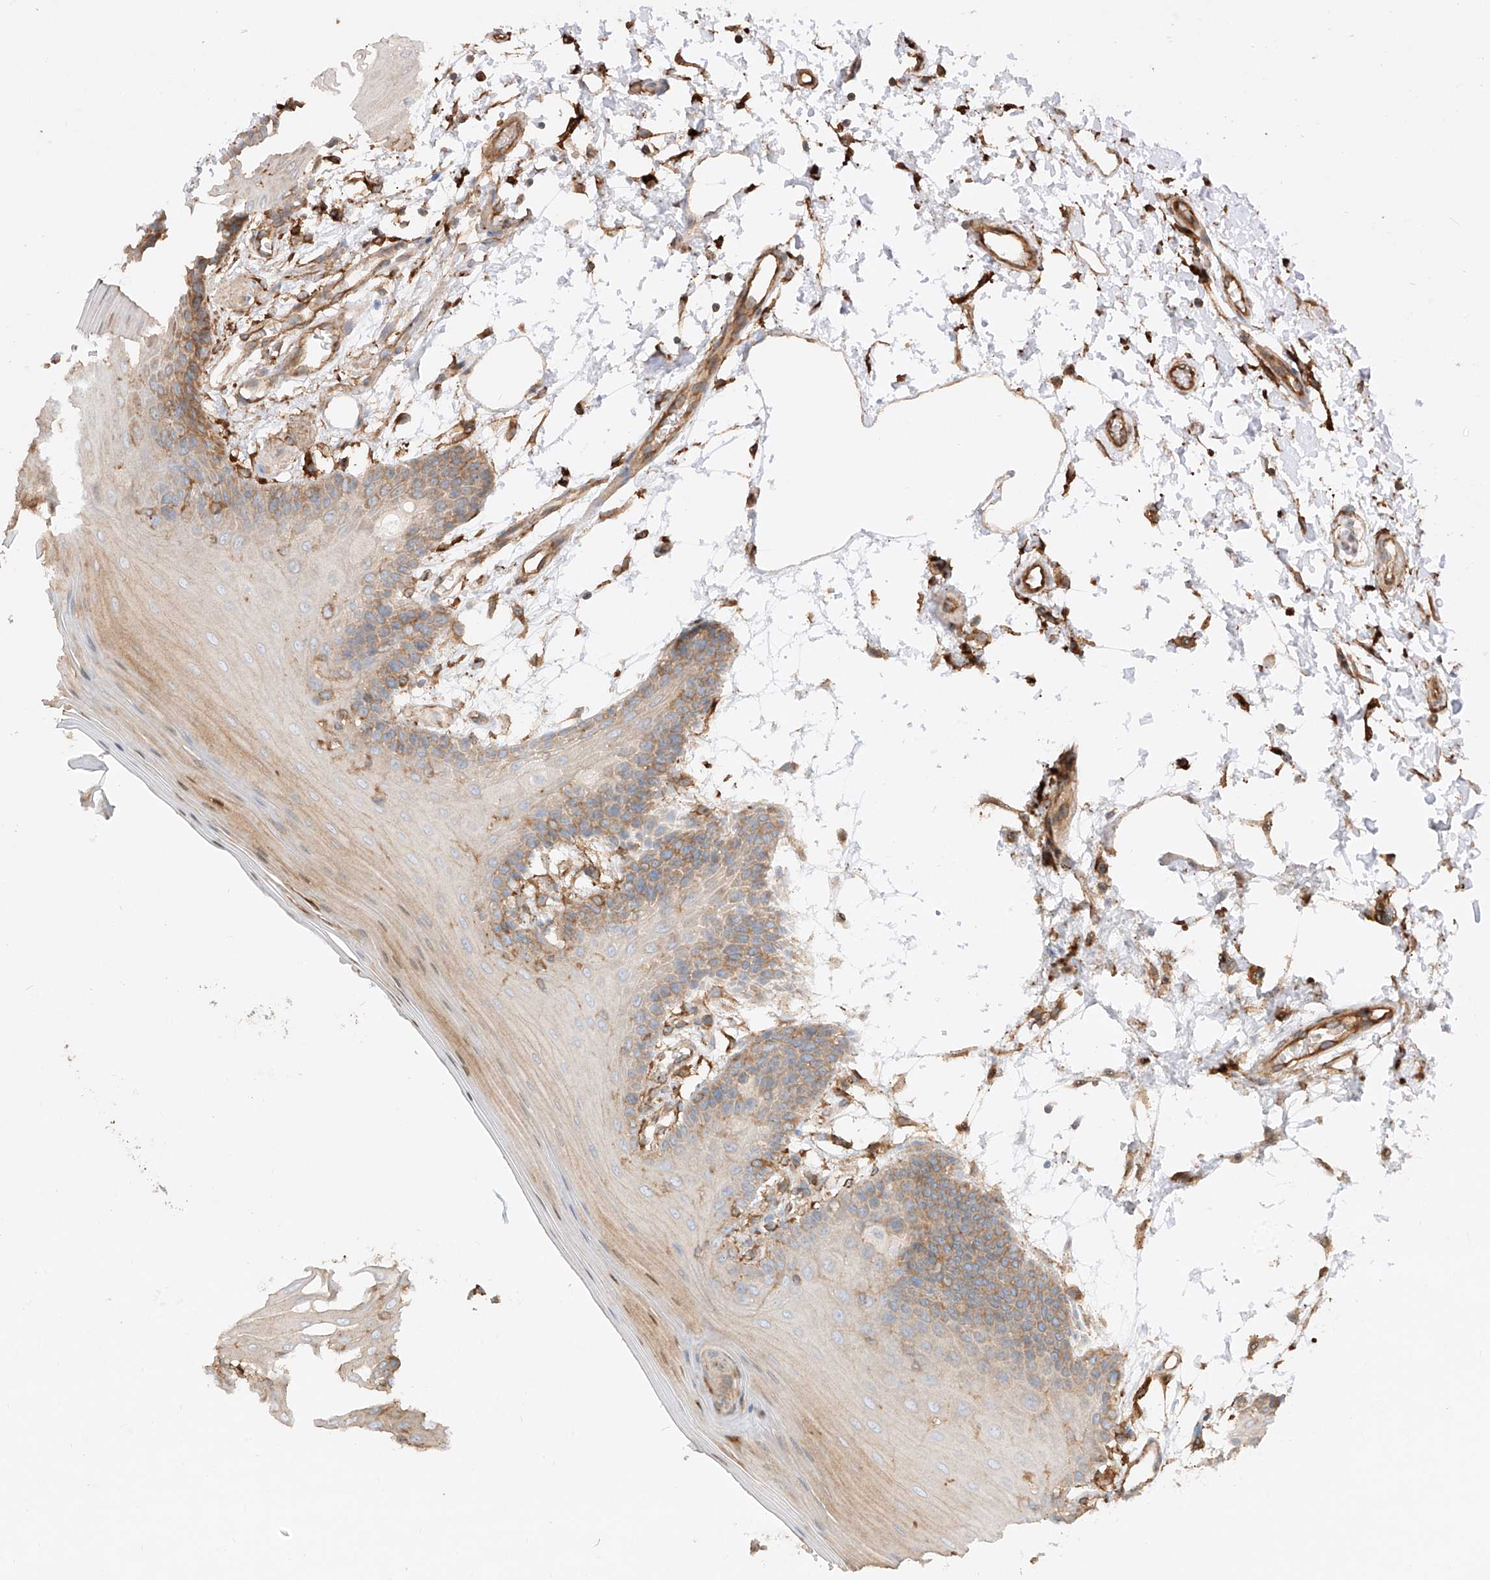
{"staining": {"intensity": "moderate", "quantity": "25%-75%", "location": "cytoplasmic/membranous"}, "tissue": "oral mucosa", "cell_type": "Squamous epithelial cells", "image_type": "normal", "snomed": [{"axis": "morphology", "description": "Normal tissue, NOS"}, {"axis": "topography", "description": "Skeletal muscle"}, {"axis": "topography", "description": "Oral tissue"}, {"axis": "topography", "description": "Salivary gland"}, {"axis": "topography", "description": "Peripheral nerve tissue"}], "caption": "A brown stain highlights moderate cytoplasmic/membranous positivity of a protein in squamous epithelial cells of normal oral mucosa.", "gene": "SNX9", "patient": {"sex": "male", "age": 54}}